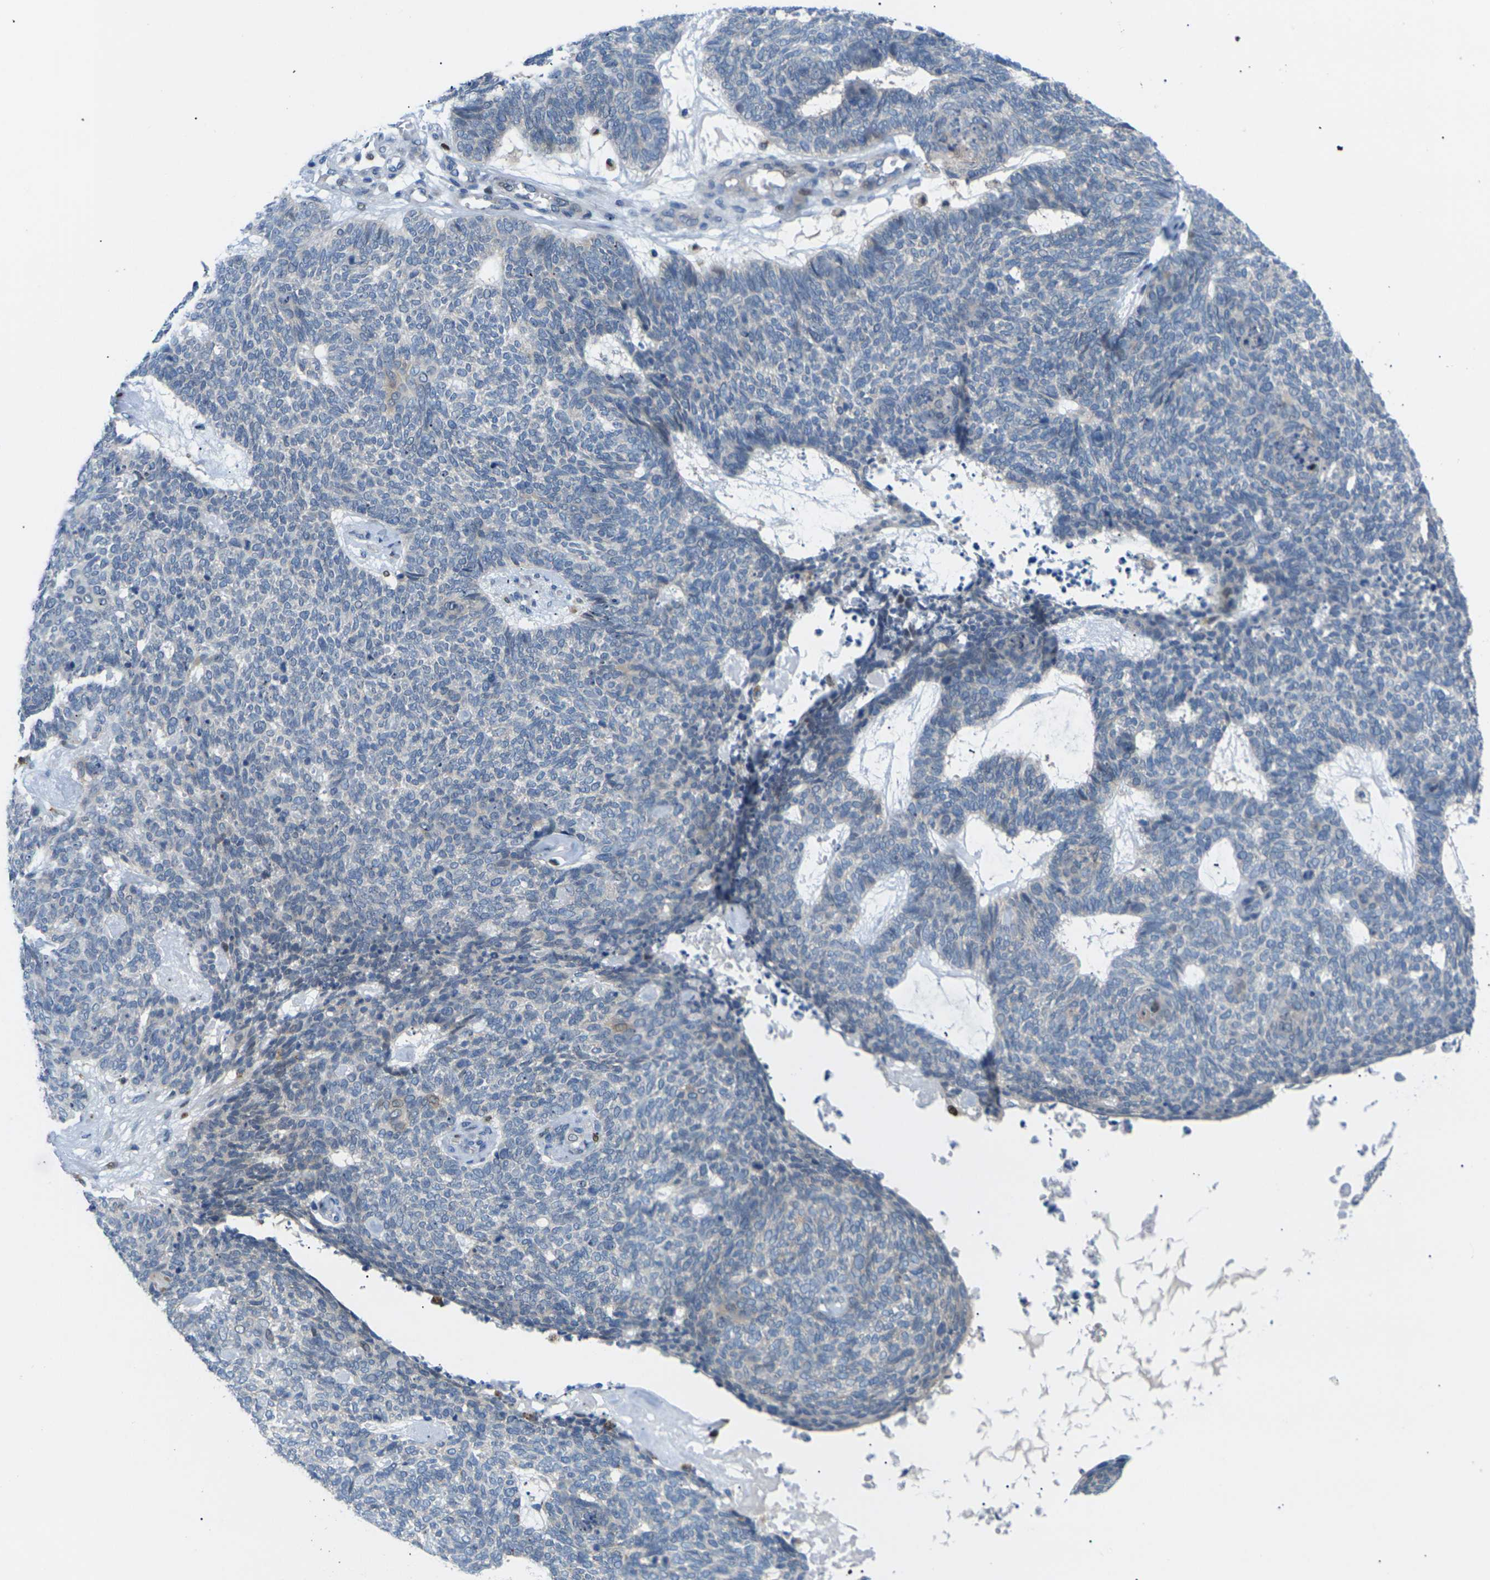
{"staining": {"intensity": "weak", "quantity": "<25%", "location": "cytoplasmic/membranous"}, "tissue": "skin cancer", "cell_type": "Tumor cells", "image_type": "cancer", "snomed": [{"axis": "morphology", "description": "Basal cell carcinoma"}, {"axis": "topography", "description": "Skin"}], "caption": "Tumor cells show no significant positivity in basal cell carcinoma (skin). The staining was performed using DAB to visualize the protein expression in brown, while the nuclei were stained in blue with hematoxylin (Magnification: 20x).", "gene": "RPS6KA3", "patient": {"sex": "female", "age": 84}}